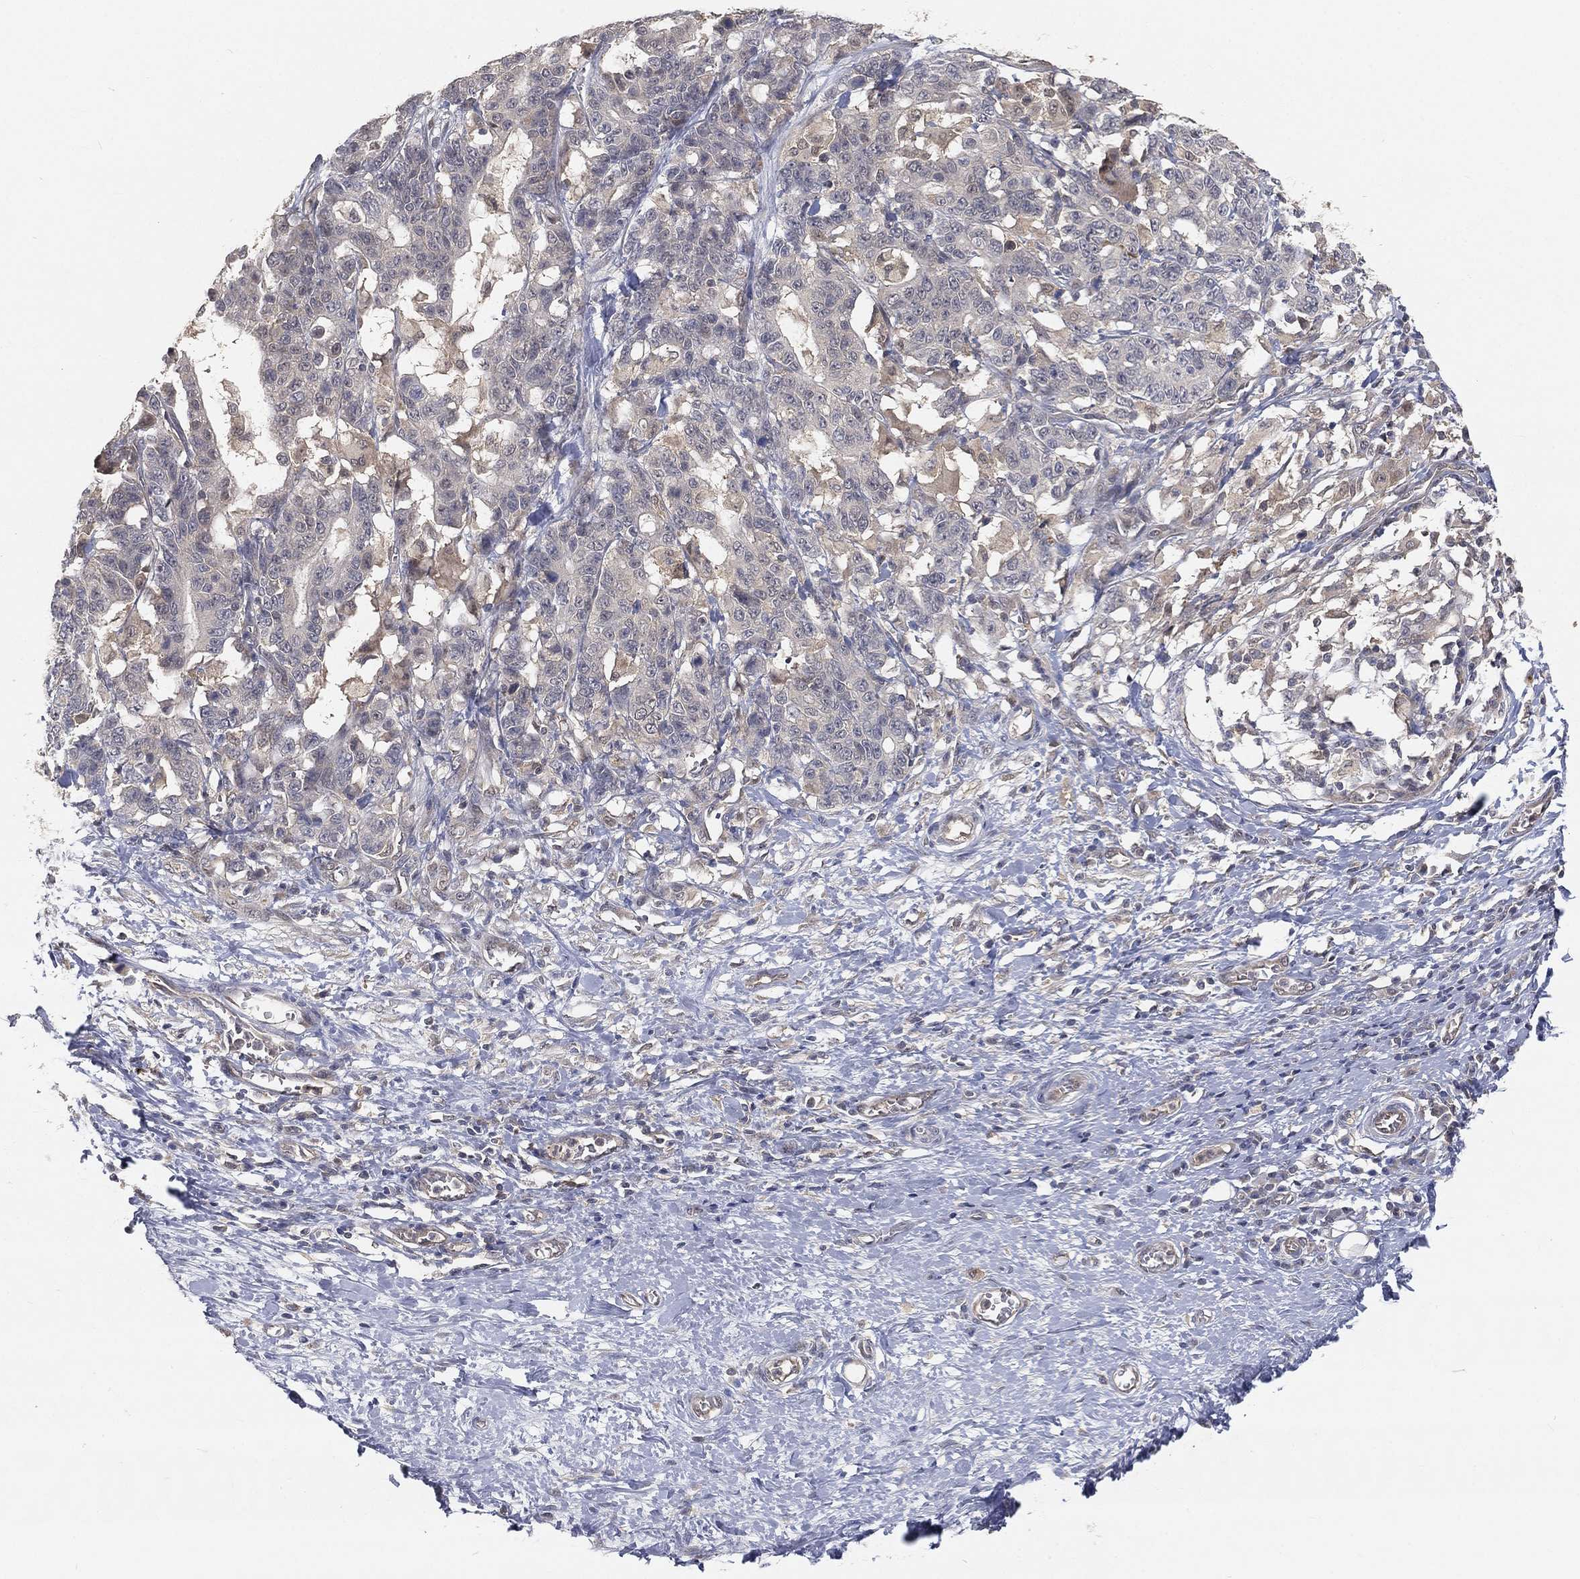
{"staining": {"intensity": "weak", "quantity": "<25%", "location": "cytoplasmic/membranous"}, "tissue": "stomach cancer", "cell_type": "Tumor cells", "image_type": "cancer", "snomed": [{"axis": "morphology", "description": "Normal tissue, NOS"}, {"axis": "morphology", "description": "Adenocarcinoma, NOS"}, {"axis": "topography", "description": "Stomach"}], "caption": "The photomicrograph displays no staining of tumor cells in stomach adenocarcinoma. Brightfield microscopy of immunohistochemistry stained with DAB (brown) and hematoxylin (blue), captured at high magnification.", "gene": "MAPK1", "patient": {"sex": "female", "age": 64}}